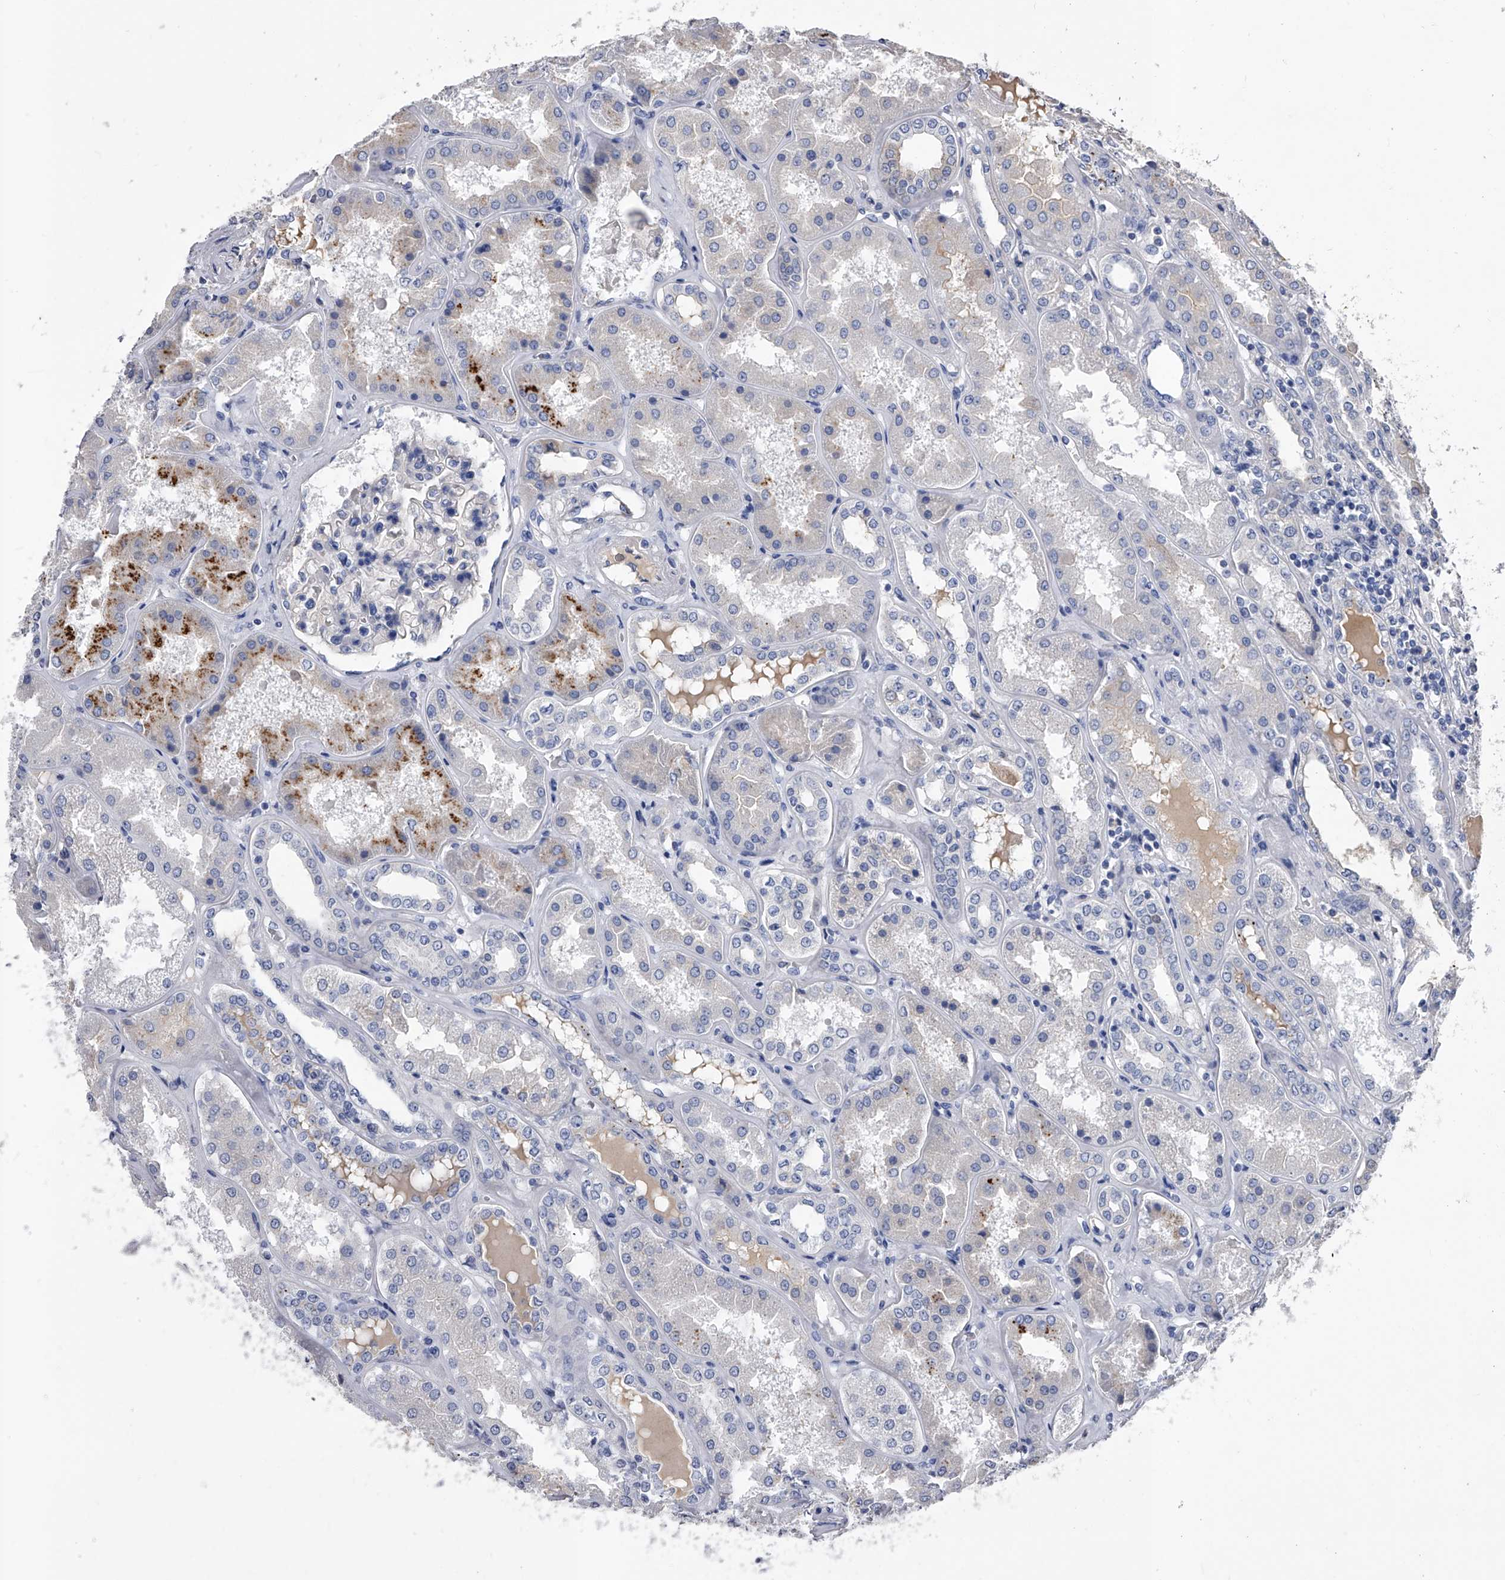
{"staining": {"intensity": "negative", "quantity": "none", "location": "none"}, "tissue": "kidney", "cell_type": "Cells in glomeruli", "image_type": "normal", "snomed": [{"axis": "morphology", "description": "Normal tissue, NOS"}, {"axis": "topography", "description": "Kidney"}], "caption": "DAB immunohistochemical staining of normal kidney demonstrates no significant expression in cells in glomeruli.", "gene": "EFCAB7", "patient": {"sex": "female", "age": 56}}